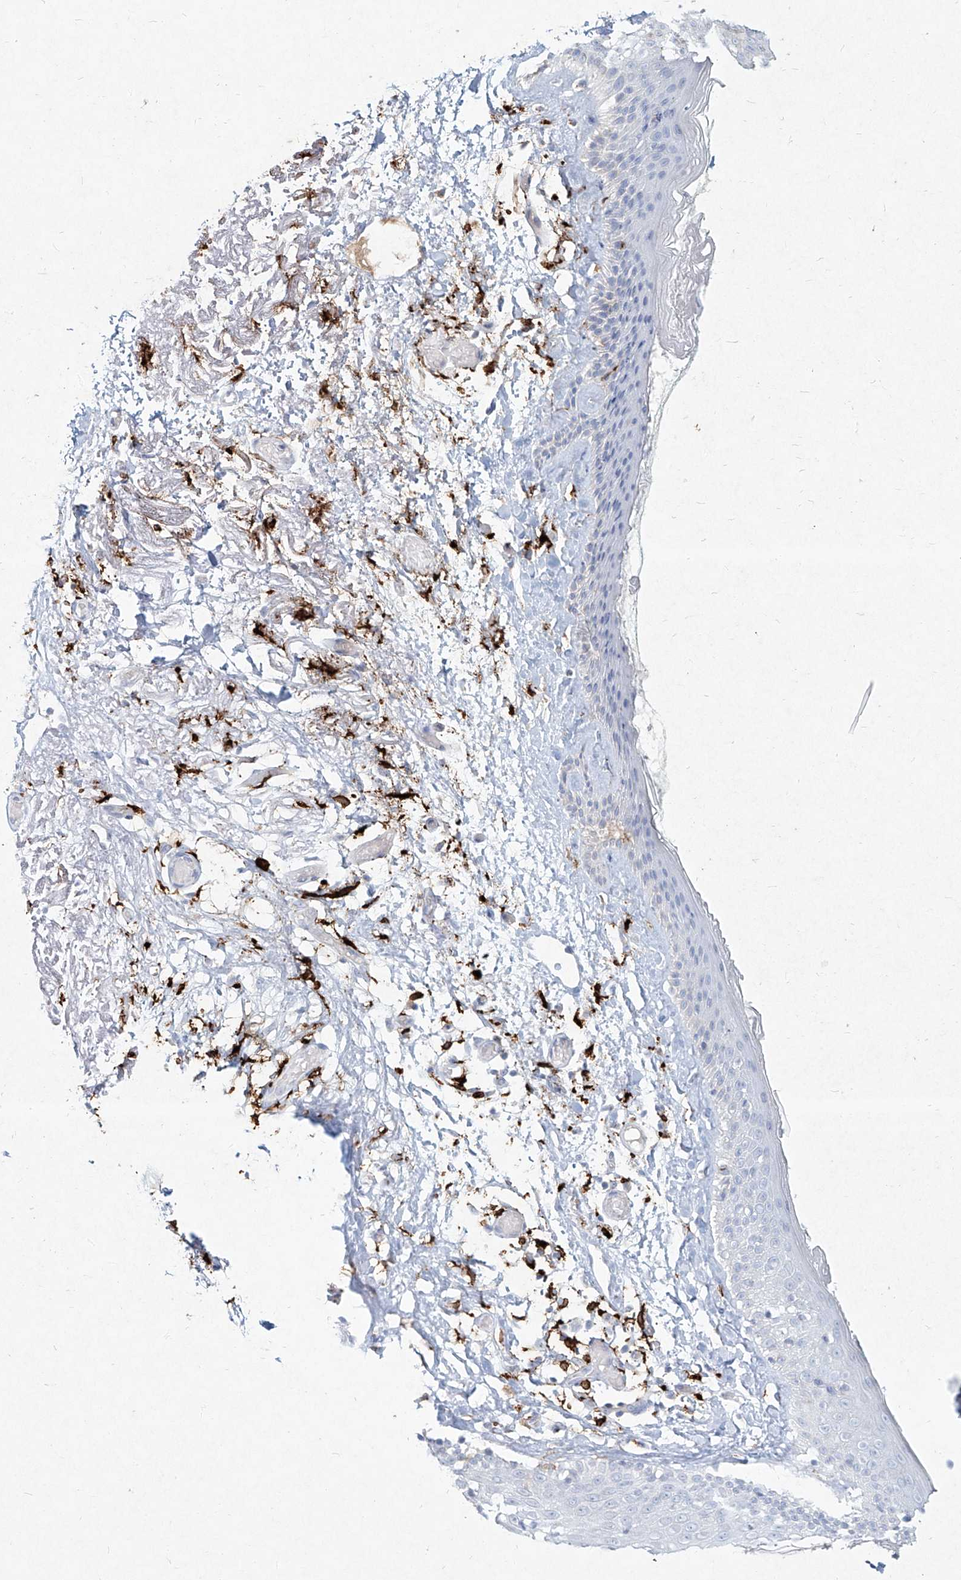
{"staining": {"intensity": "negative", "quantity": "none", "location": "none"}, "tissue": "skin cancer", "cell_type": "Tumor cells", "image_type": "cancer", "snomed": [{"axis": "morphology", "description": "Basal cell carcinoma"}, {"axis": "topography", "description": "Skin"}], "caption": "High magnification brightfield microscopy of basal cell carcinoma (skin) stained with DAB (brown) and counterstained with hematoxylin (blue): tumor cells show no significant staining.", "gene": "CD209", "patient": {"sex": "female", "age": 84}}